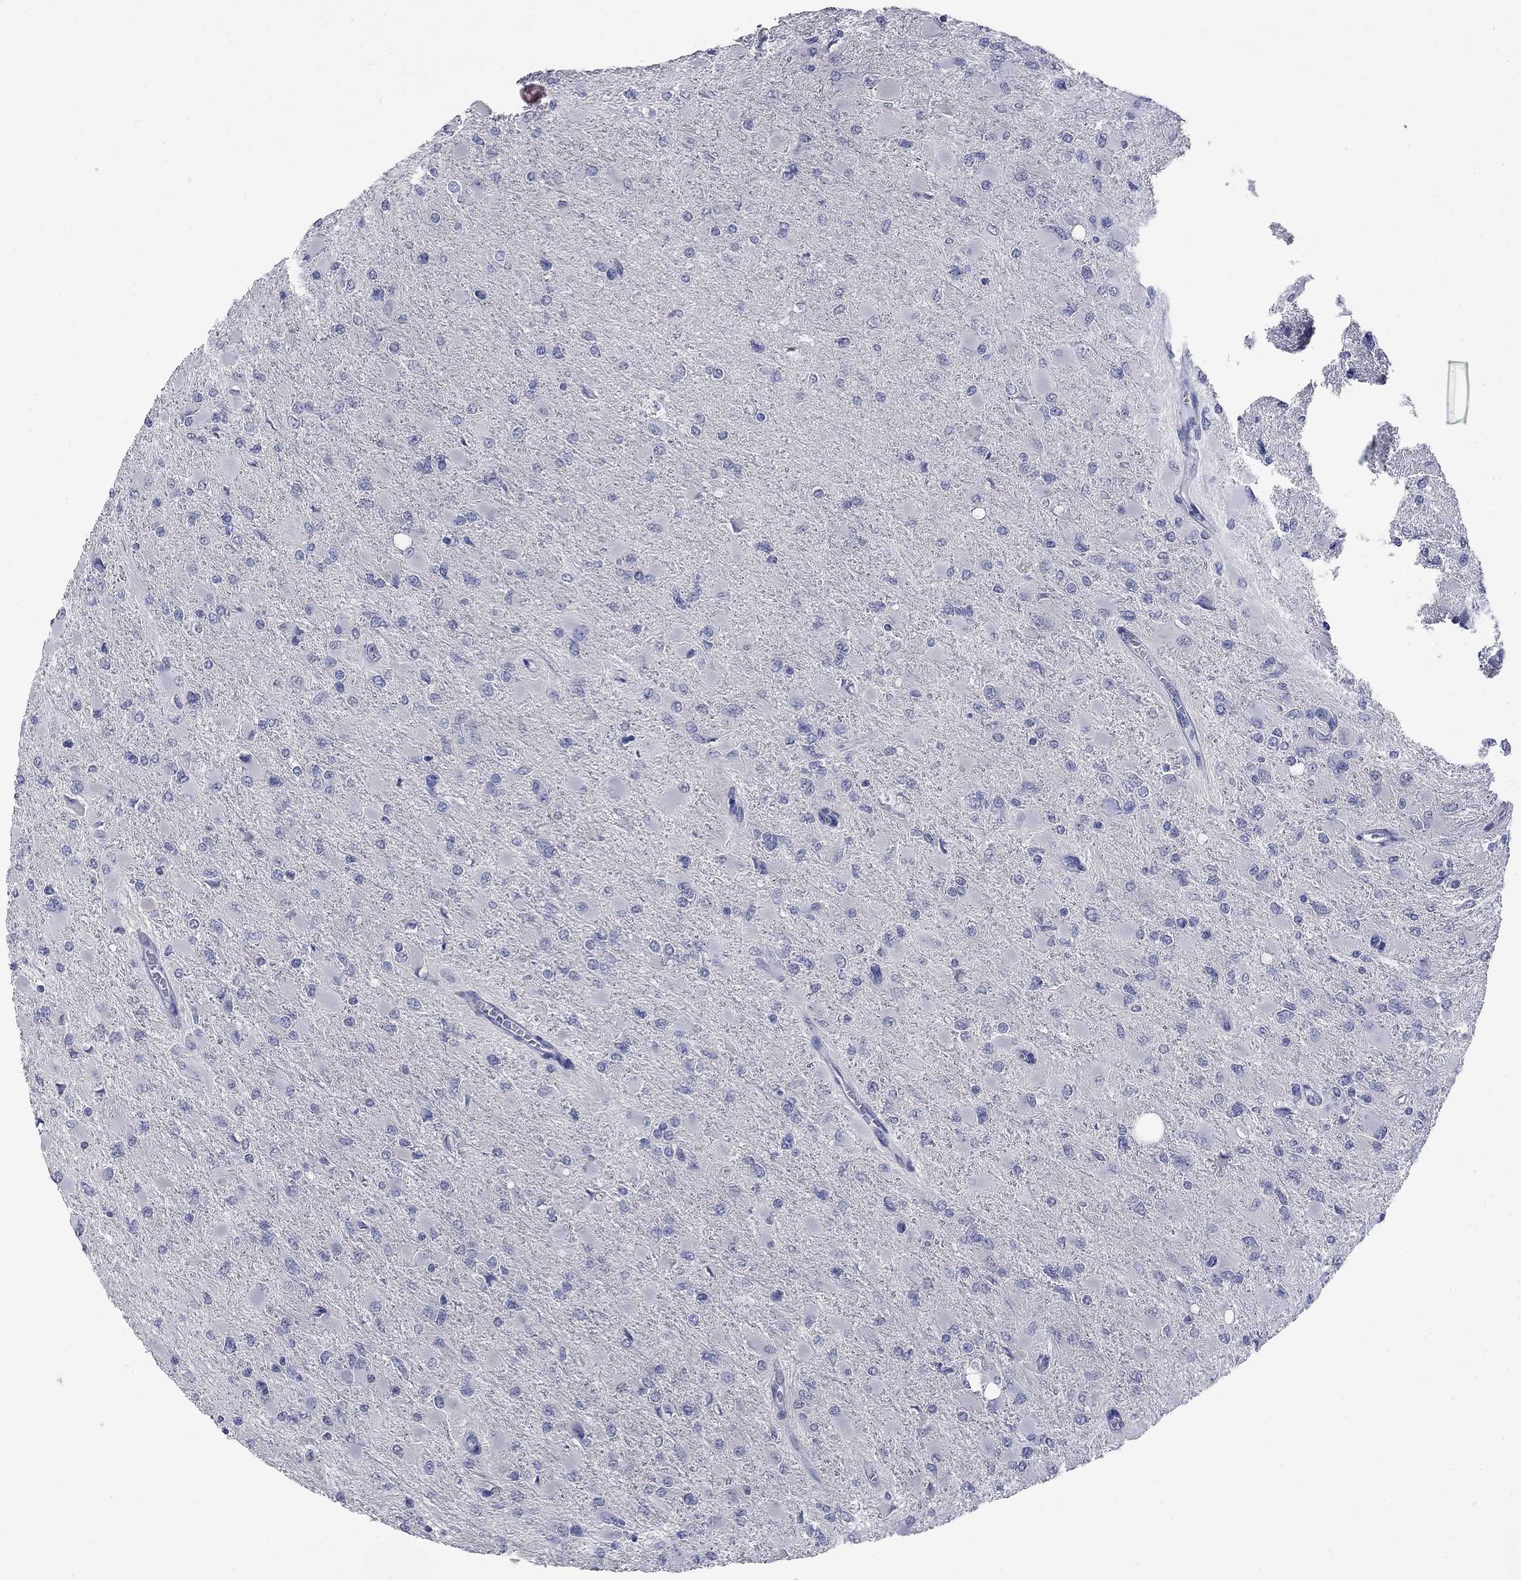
{"staining": {"intensity": "negative", "quantity": "none", "location": "none"}, "tissue": "glioma", "cell_type": "Tumor cells", "image_type": "cancer", "snomed": [{"axis": "morphology", "description": "Glioma, malignant, High grade"}, {"axis": "topography", "description": "Cerebral cortex"}], "caption": "IHC photomicrograph of neoplastic tissue: human glioma stained with DAB (3,3'-diaminobenzidine) reveals no significant protein expression in tumor cells.", "gene": "SLC51A", "patient": {"sex": "female", "age": 36}}